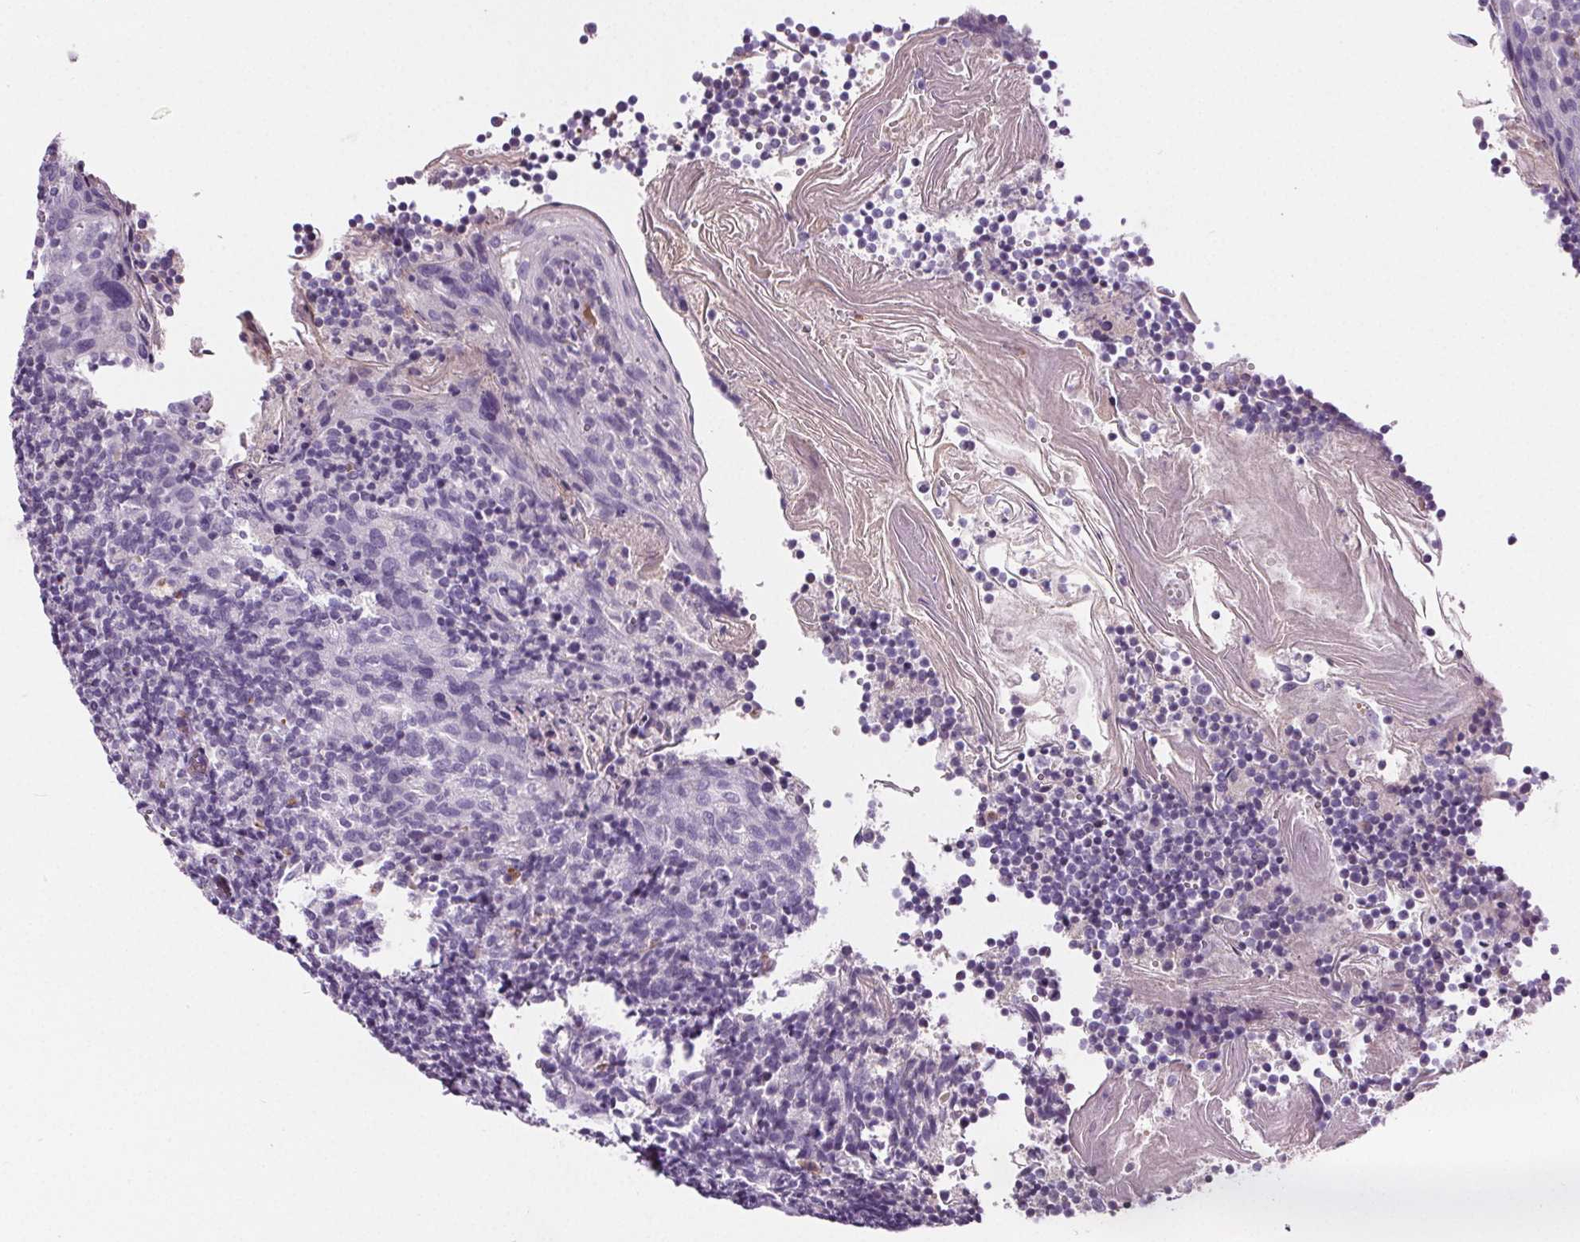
{"staining": {"intensity": "negative", "quantity": "none", "location": "none"}, "tissue": "tonsil", "cell_type": "Germinal center cells", "image_type": "normal", "snomed": [{"axis": "morphology", "description": "Normal tissue, NOS"}, {"axis": "topography", "description": "Tonsil"}], "caption": "IHC histopathology image of normal human tonsil stained for a protein (brown), which exhibits no expression in germinal center cells. (Stains: DAB immunohistochemistry (IHC) with hematoxylin counter stain, Microscopy: brightfield microscopy at high magnification).", "gene": "CD5L", "patient": {"sex": "female", "age": 10}}